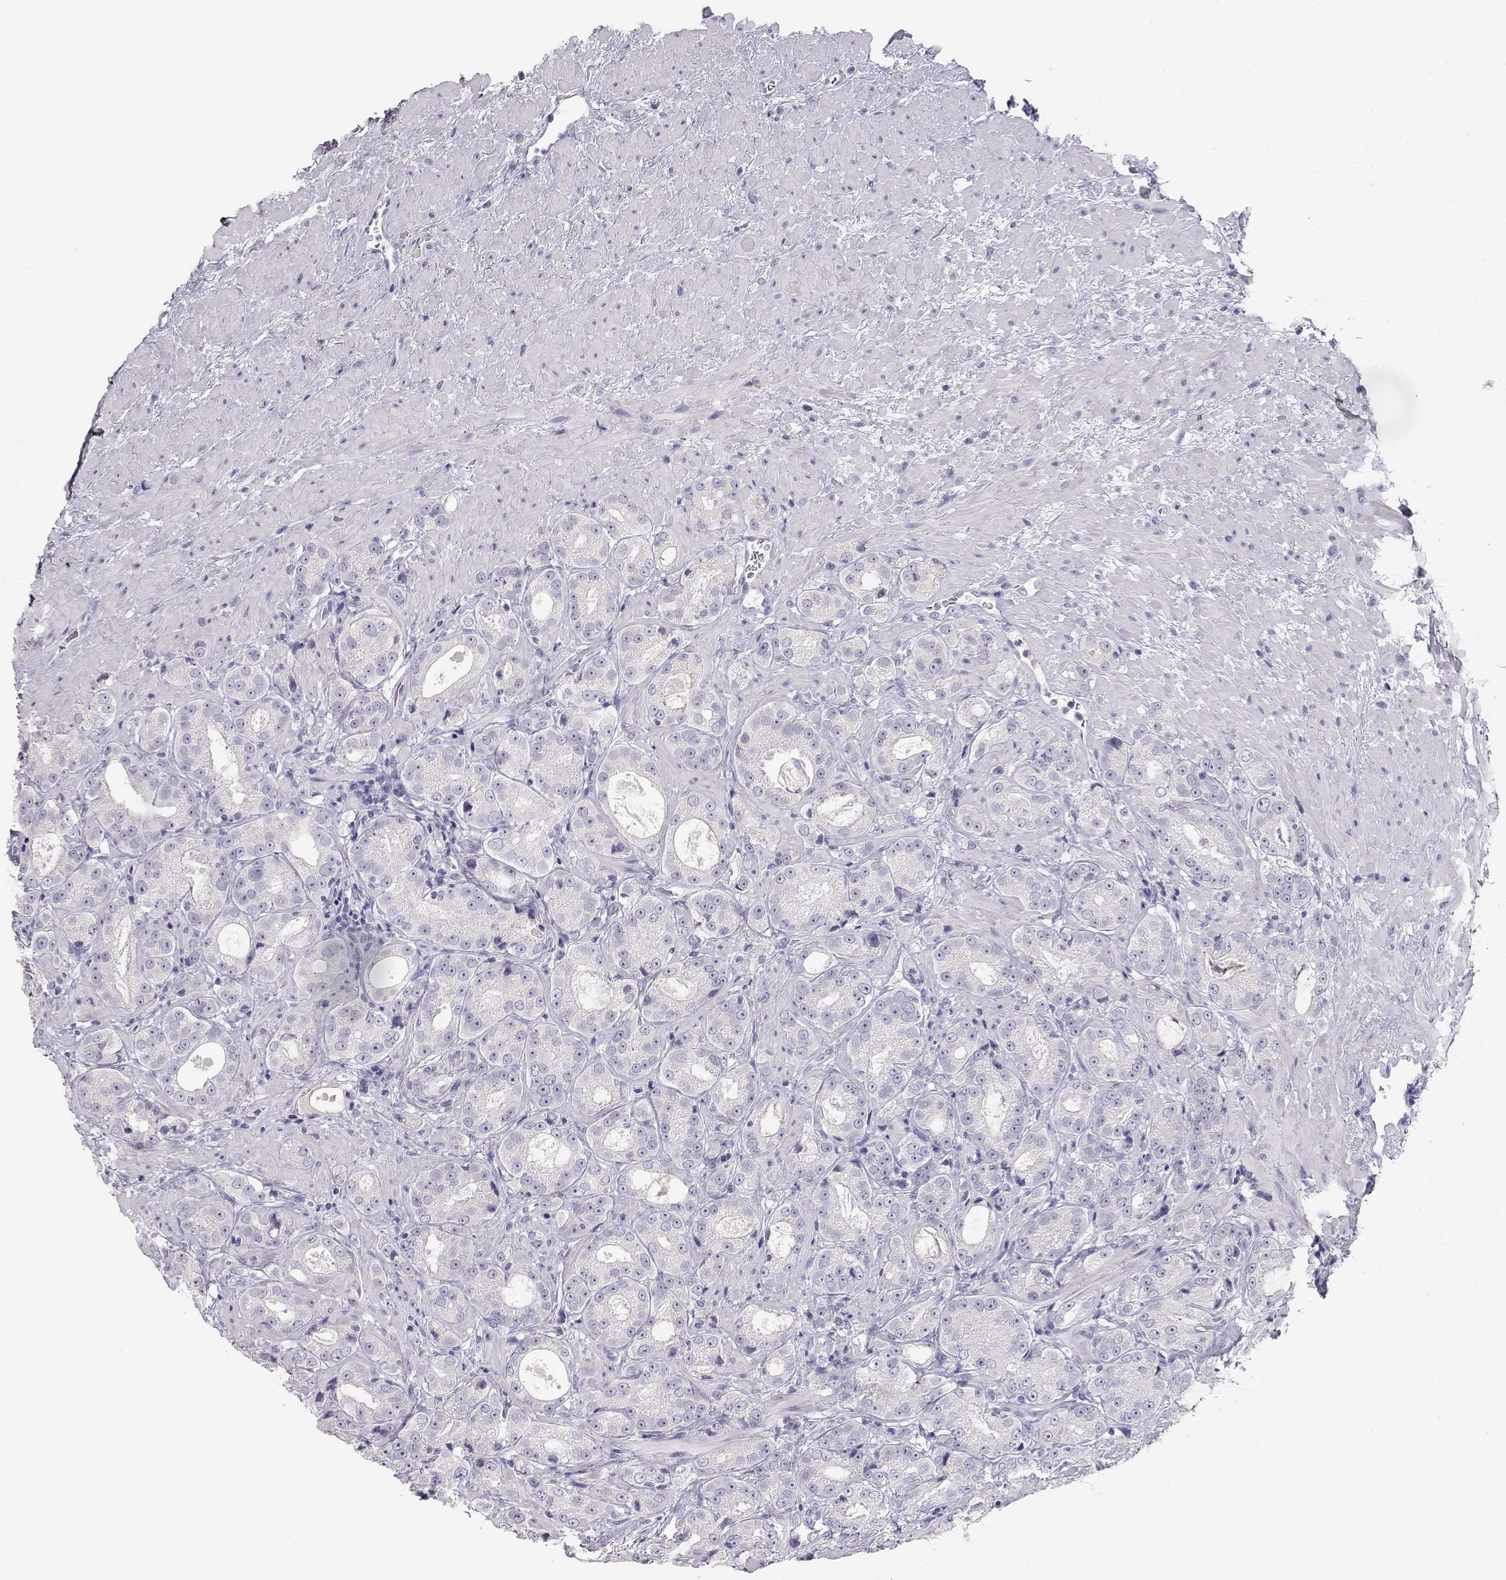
{"staining": {"intensity": "negative", "quantity": "none", "location": "none"}, "tissue": "prostate cancer", "cell_type": "Tumor cells", "image_type": "cancer", "snomed": [{"axis": "morphology", "description": "Normal tissue, NOS"}, {"axis": "morphology", "description": "Adenocarcinoma, High grade"}, {"axis": "topography", "description": "Prostate"}], "caption": "There is no significant staining in tumor cells of prostate cancer (adenocarcinoma (high-grade)).", "gene": "GPR174", "patient": {"sex": "male", "age": 83}}